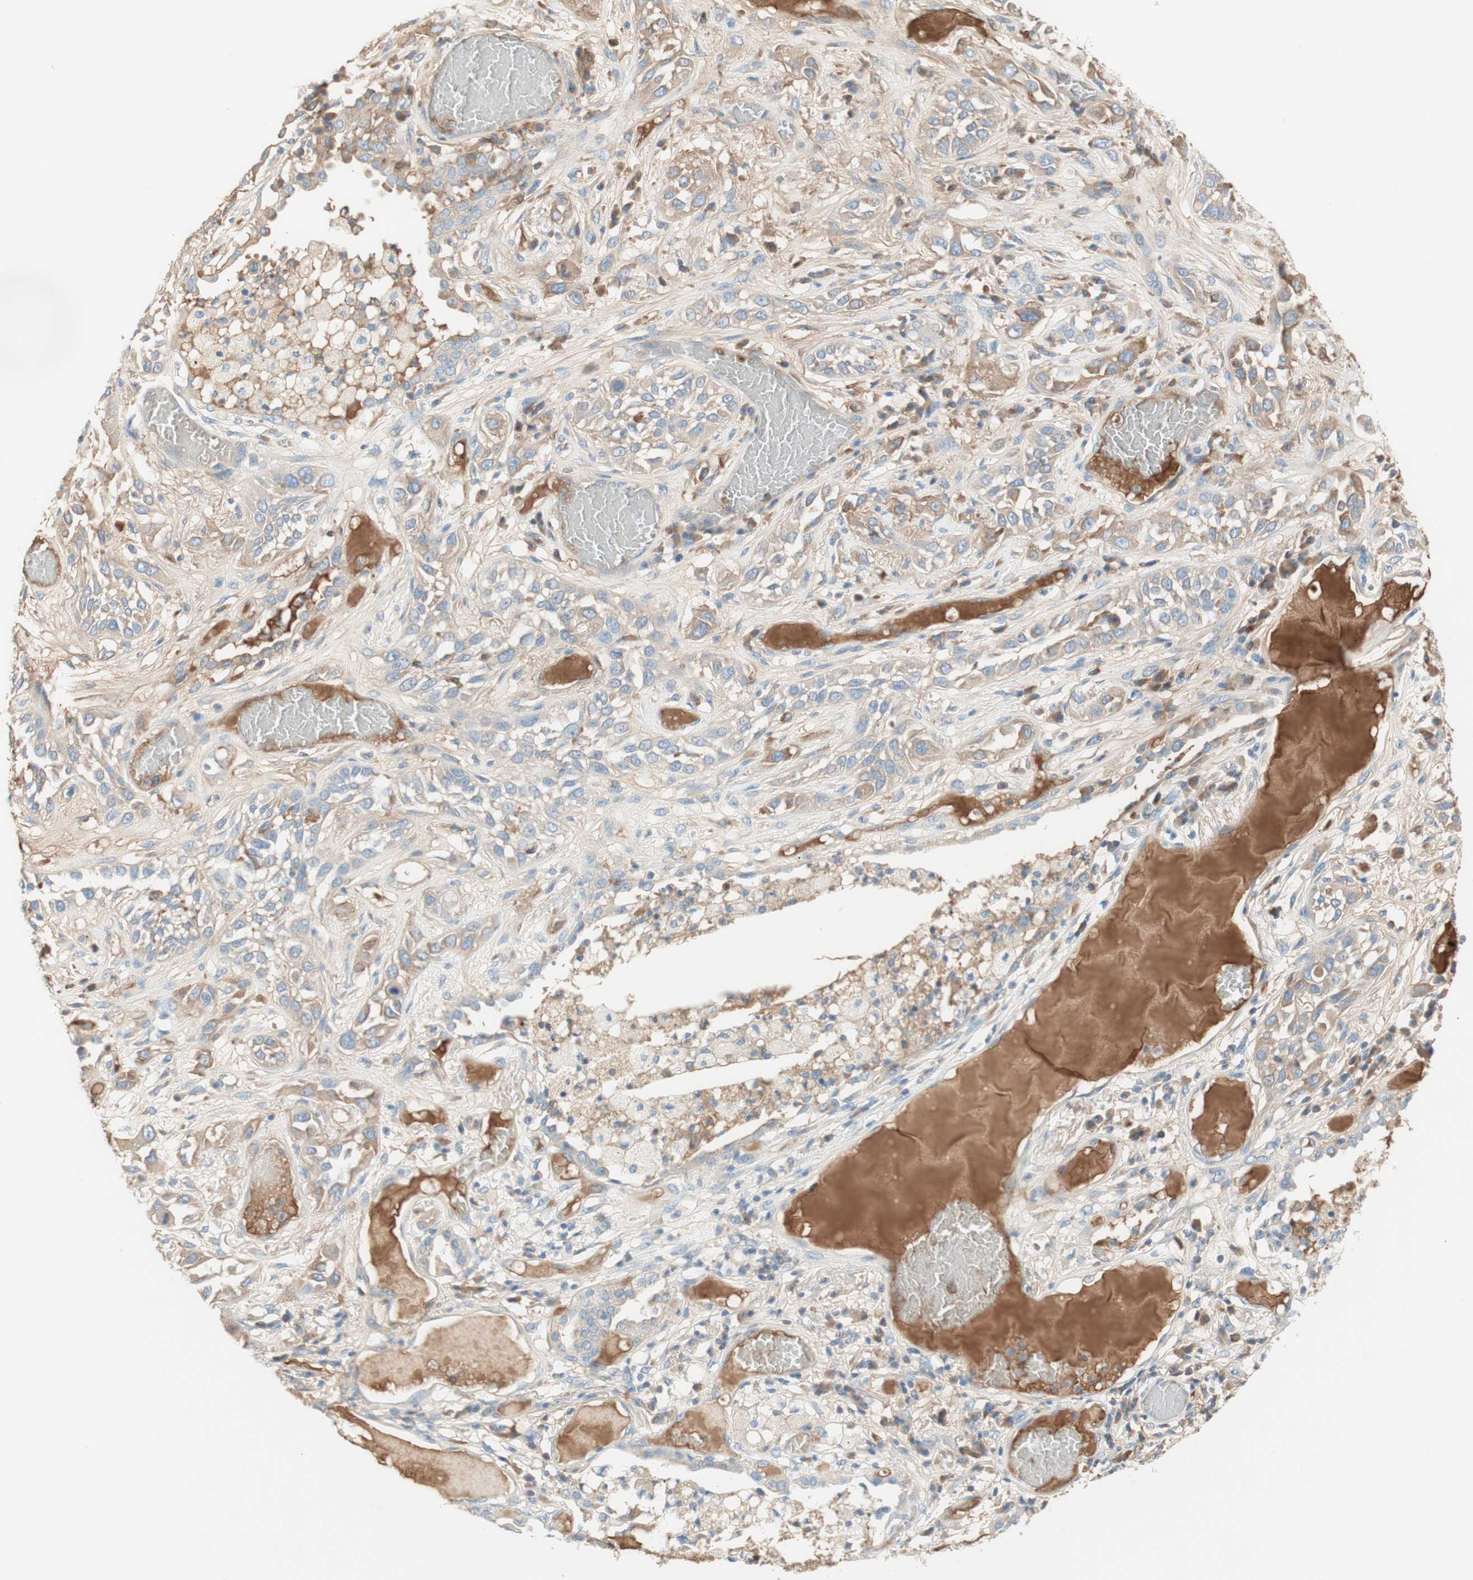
{"staining": {"intensity": "weak", "quantity": "<25%", "location": "cytoplasmic/membranous"}, "tissue": "lung cancer", "cell_type": "Tumor cells", "image_type": "cancer", "snomed": [{"axis": "morphology", "description": "Squamous cell carcinoma, NOS"}, {"axis": "topography", "description": "Lung"}], "caption": "Immunohistochemistry image of human squamous cell carcinoma (lung) stained for a protein (brown), which reveals no staining in tumor cells.", "gene": "KNG1", "patient": {"sex": "male", "age": 71}}